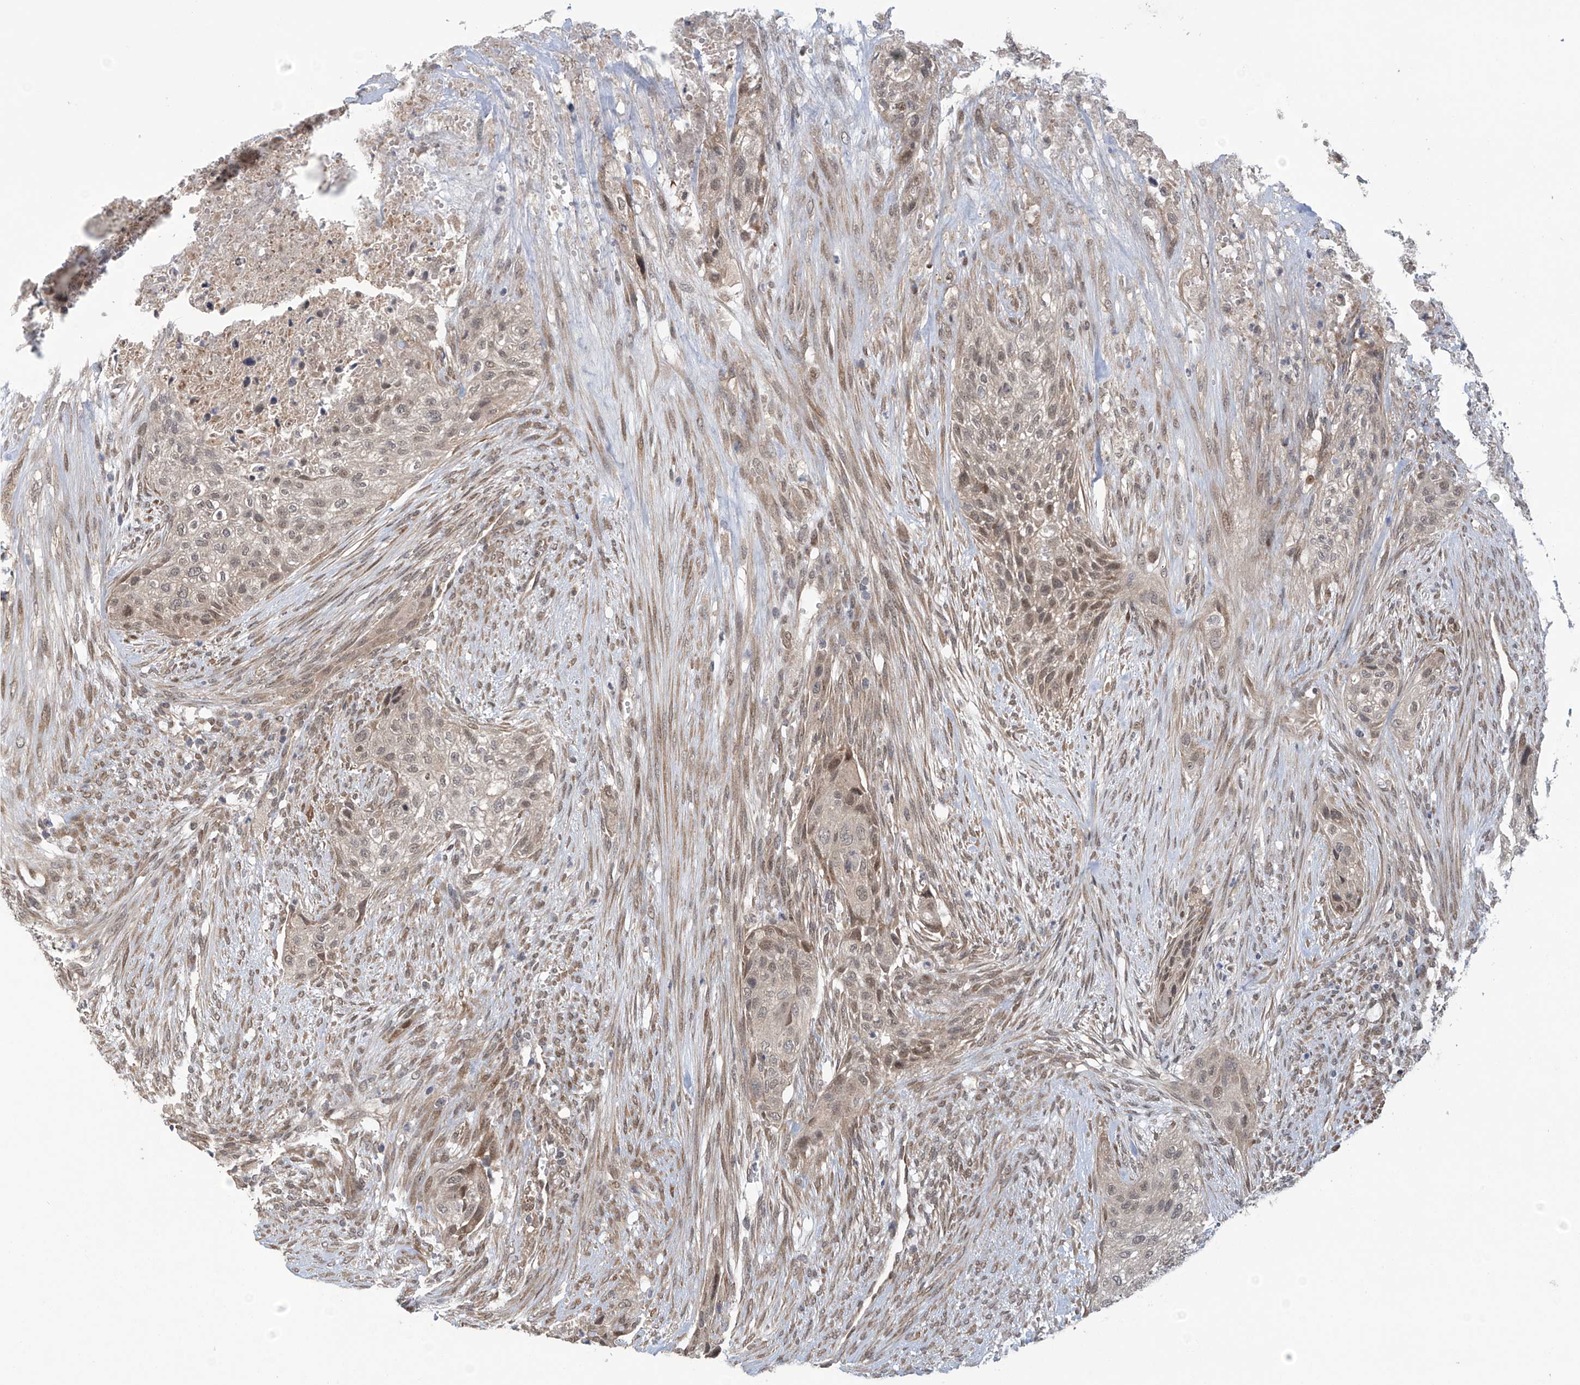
{"staining": {"intensity": "weak", "quantity": ">75%", "location": "nuclear"}, "tissue": "urothelial cancer", "cell_type": "Tumor cells", "image_type": "cancer", "snomed": [{"axis": "morphology", "description": "Urothelial carcinoma, High grade"}, {"axis": "topography", "description": "Urinary bladder"}], "caption": "The immunohistochemical stain shows weak nuclear positivity in tumor cells of urothelial cancer tissue.", "gene": "ABHD13", "patient": {"sex": "male", "age": 35}}